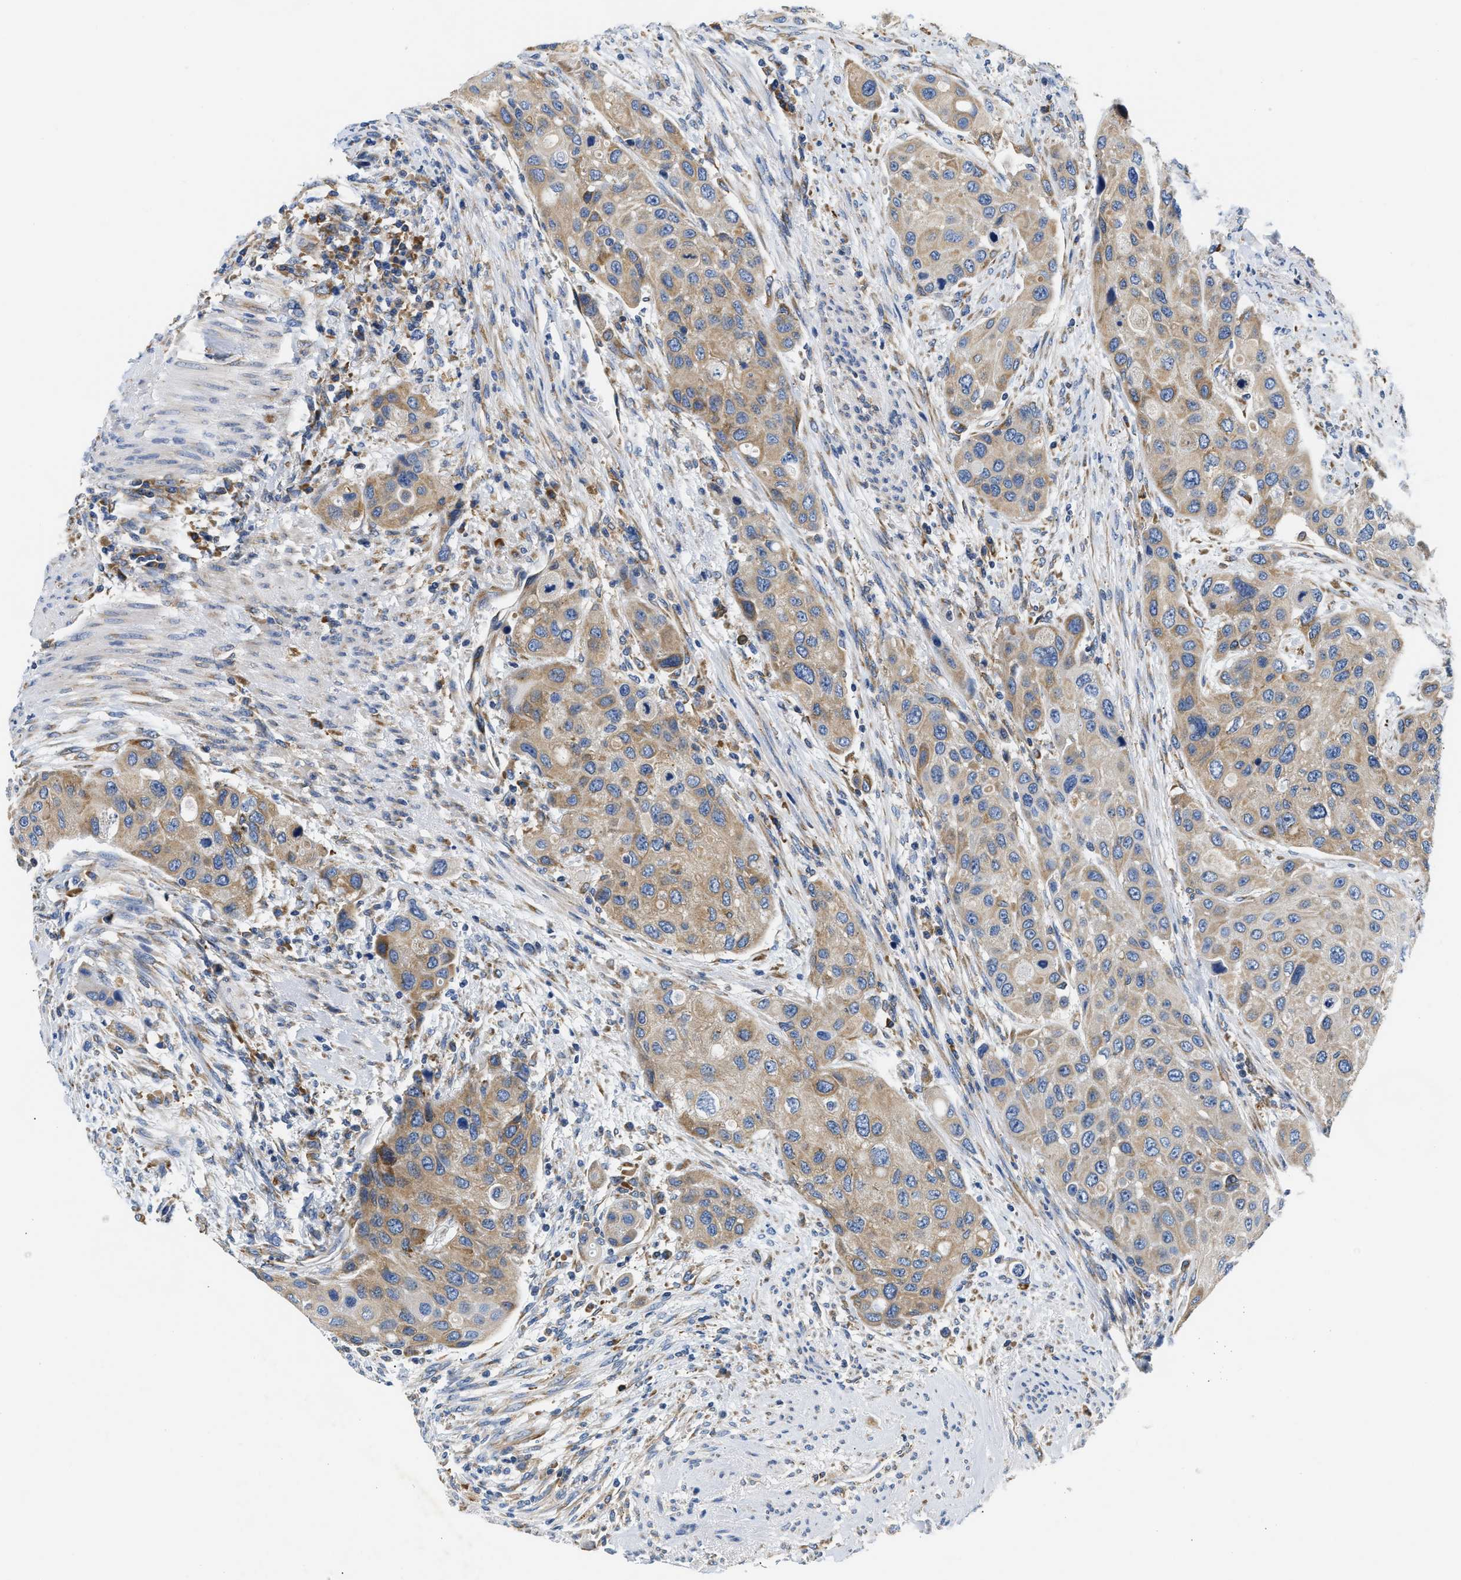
{"staining": {"intensity": "weak", "quantity": ">75%", "location": "cytoplasmic/membranous"}, "tissue": "urothelial cancer", "cell_type": "Tumor cells", "image_type": "cancer", "snomed": [{"axis": "morphology", "description": "Urothelial carcinoma, High grade"}, {"axis": "topography", "description": "Urinary bladder"}], "caption": "Immunohistochemical staining of human high-grade urothelial carcinoma shows low levels of weak cytoplasmic/membranous protein positivity in about >75% of tumor cells.", "gene": "HDHD3", "patient": {"sex": "female", "age": 56}}